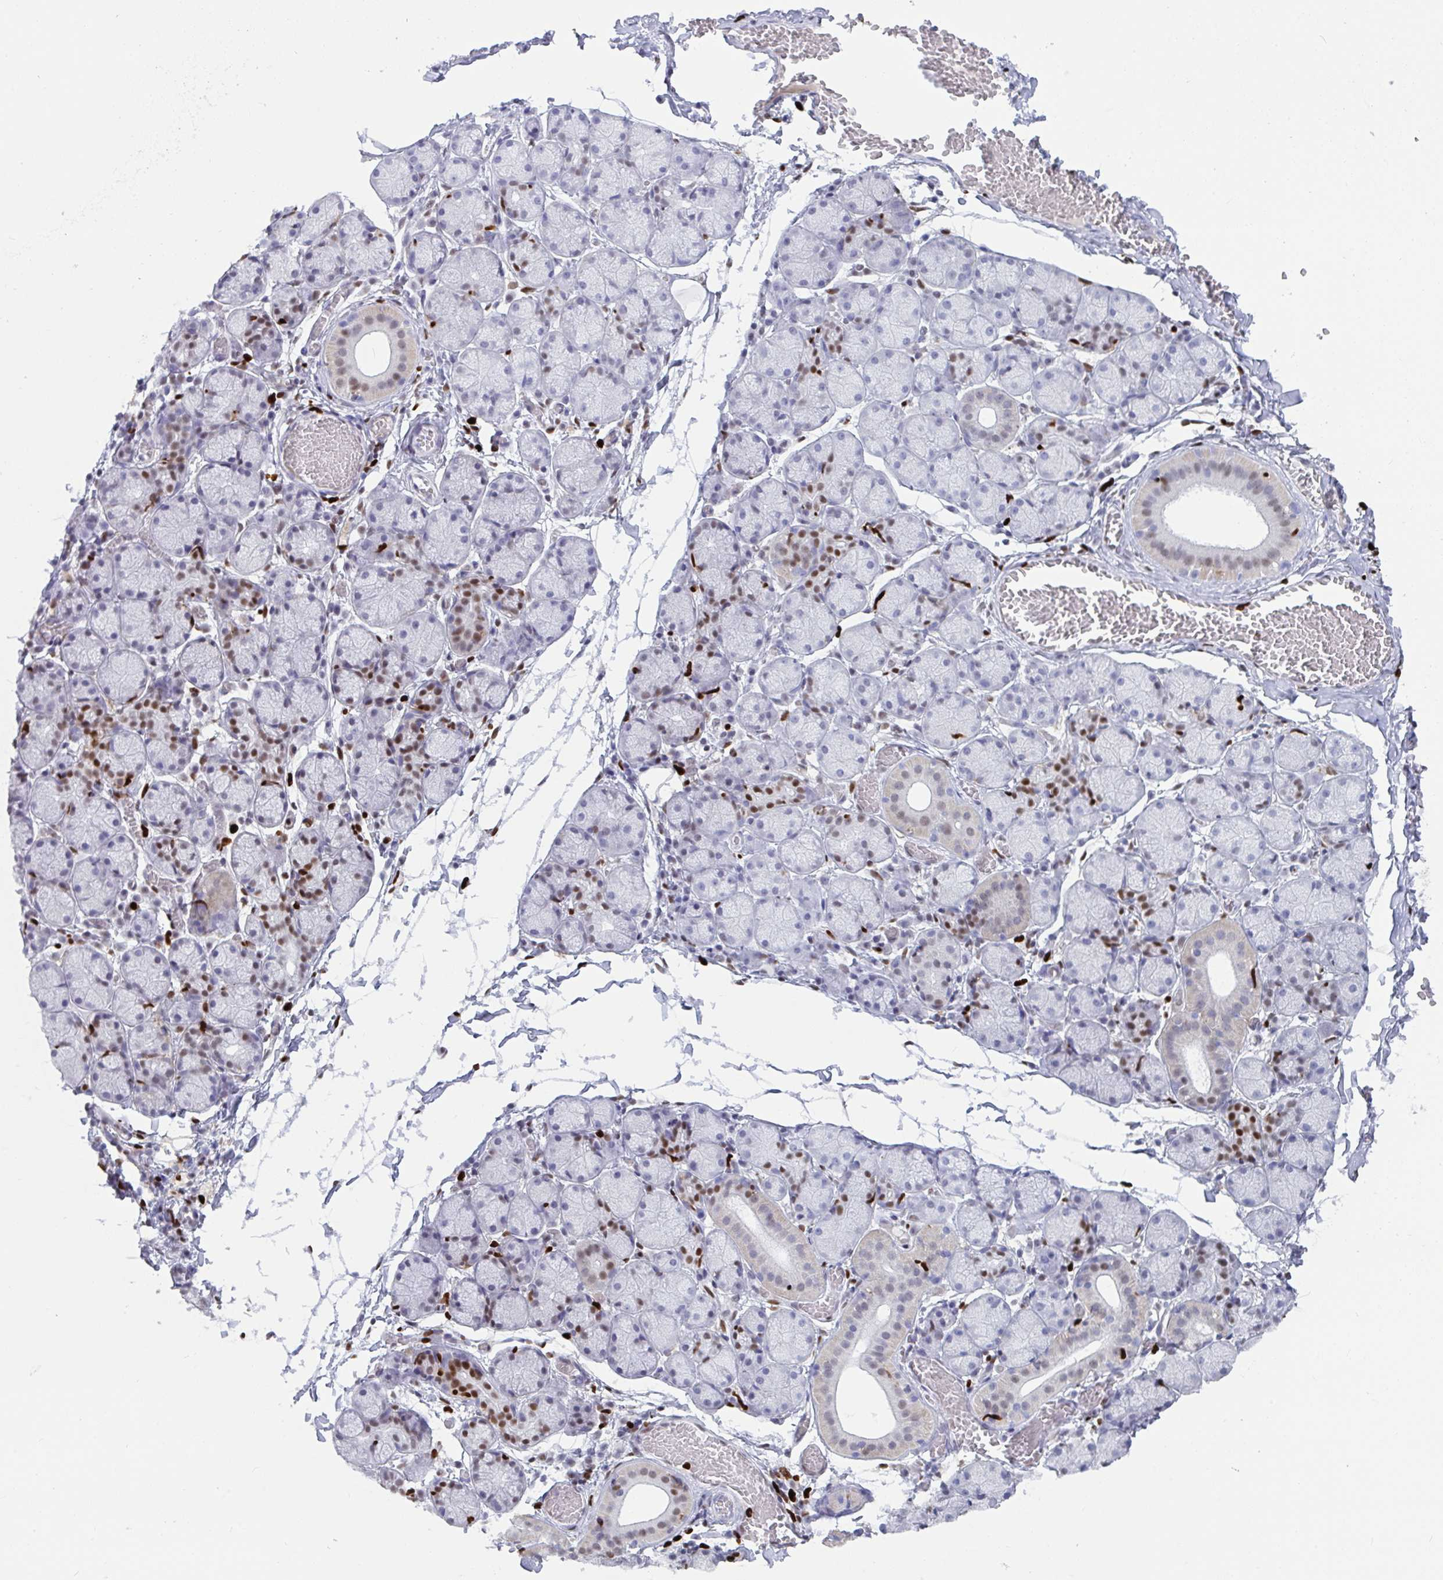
{"staining": {"intensity": "strong", "quantity": "<25%", "location": "nuclear"}, "tissue": "salivary gland", "cell_type": "Glandular cells", "image_type": "normal", "snomed": [{"axis": "morphology", "description": "Normal tissue, NOS"}, {"axis": "topography", "description": "Salivary gland"}], "caption": "IHC of normal human salivary gland demonstrates medium levels of strong nuclear expression in approximately <25% of glandular cells.", "gene": "ZNF586", "patient": {"sex": "female", "age": 24}}